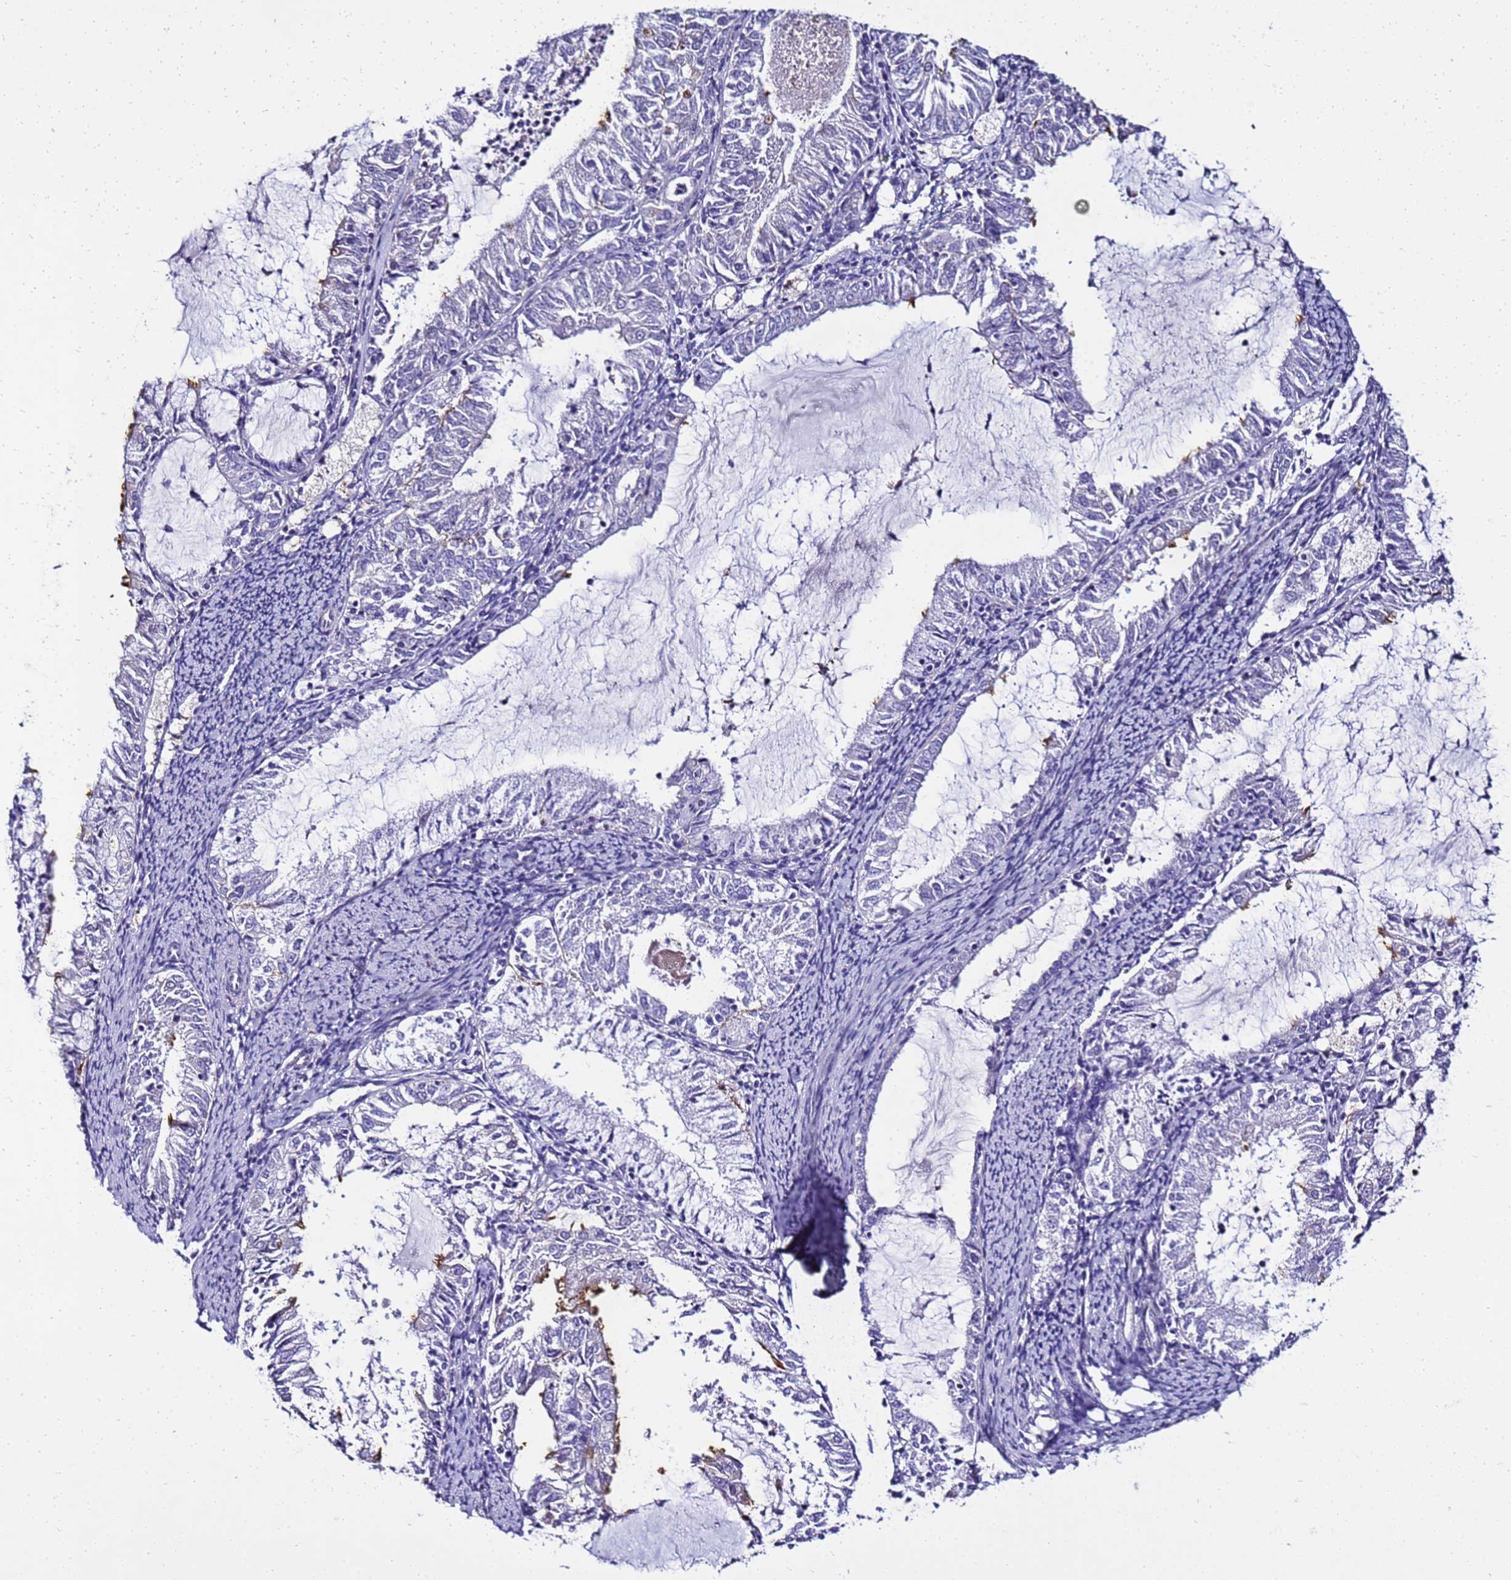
{"staining": {"intensity": "negative", "quantity": "none", "location": "none"}, "tissue": "endometrial cancer", "cell_type": "Tumor cells", "image_type": "cancer", "snomed": [{"axis": "morphology", "description": "Adenocarcinoma, NOS"}, {"axis": "topography", "description": "Endometrium"}], "caption": "An immunohistochemistry micrograph of adenocarcinoma (endometrial) is shown. There is no staining in tumor cells of adenocarcinoma (endometrial).", "gene": "FAM166B", "patient": {"sex": "female", "age": 57}}